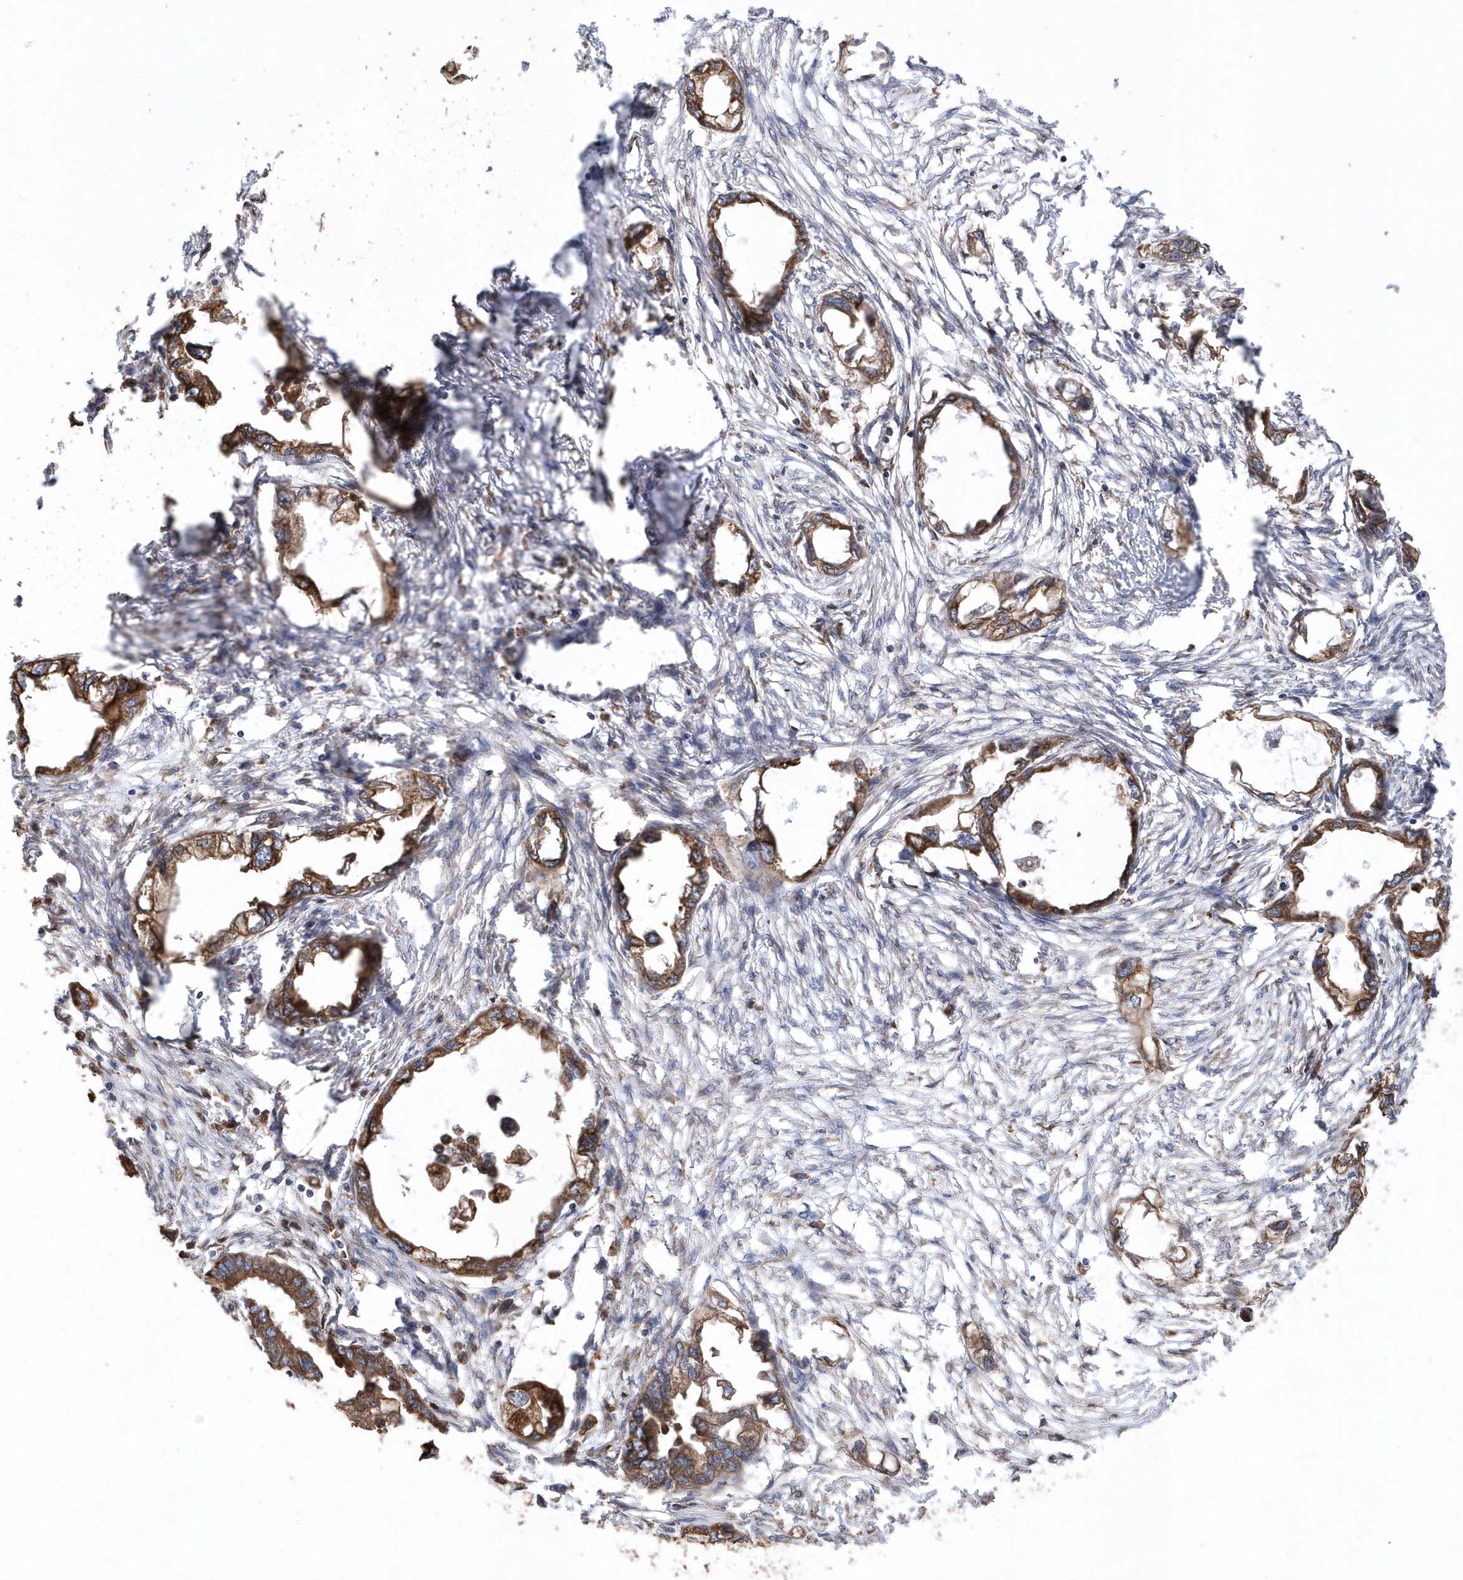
{"staining": {"intensity": "moderate", "quantity": ">75%", "location": "cytoplasmic/membranous"}, "tissue": "endometrial cancer", "cell_type": "Tumor cells", "image_type": "cancer", "snomed": [{"axis": "morphology", "description": "Adenocarcinoma, NOS"}, {"axis": "morphology", "description": "Adenocarcinoma, metastatic, NOS"}, {"axis": "topography", "description": "Adipose tissue"}, {"axis": "topography", "description": "Endometrium"}], "caption": "IHC histopathology image of neoplastic tissue: endometrial cancer (adenocarcinoma) stained using IHC shows medium levels of moderate protein expression localized specifically in the cytoplasmic/membranous of tumor cells, appearing as a cytoplasmic/membranous brown color.", "gene": "VAMP7", "patient": {"sex": "female", "age": 67}}